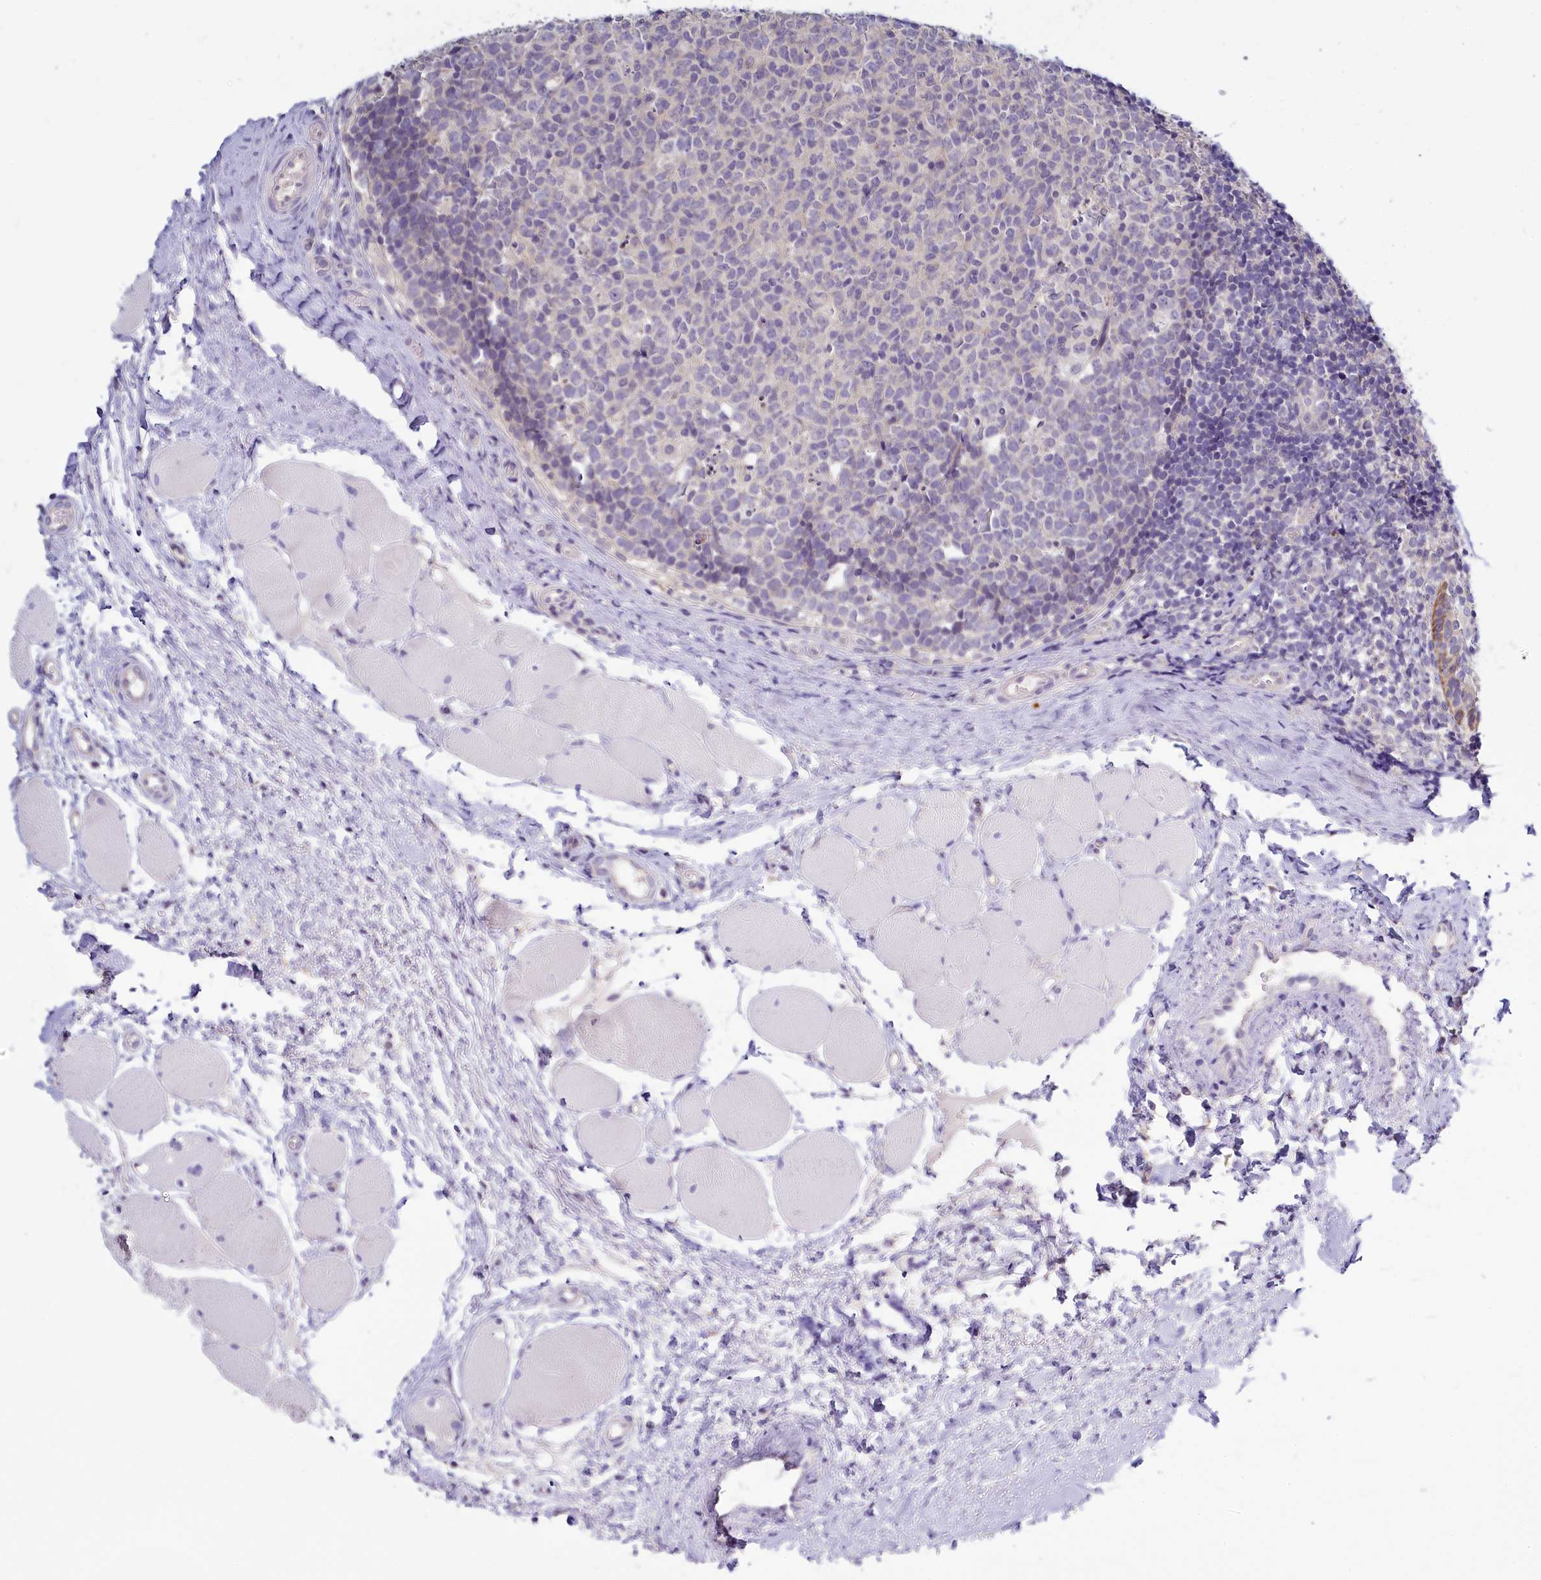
{"staining": {"intensity": "negative", "quantity": "none", "location": "none"}, "tissue": "tonsil", "cell_type": "Germinal center cells", "image_type": "normal", "snomed": [{"axis": "morphology", "description": "Normal tissue, NOS"}, {"axis": "topography", "description": "Tonsil"}], "caption": "IHC of unremarkable human tonsil demonstrates no positivity in germinal center cells. (Brightfield microscopy of DAB IHC at high magnification).", "gene": "PDE6D", "patient": {"sex": "female", "age": 19}}